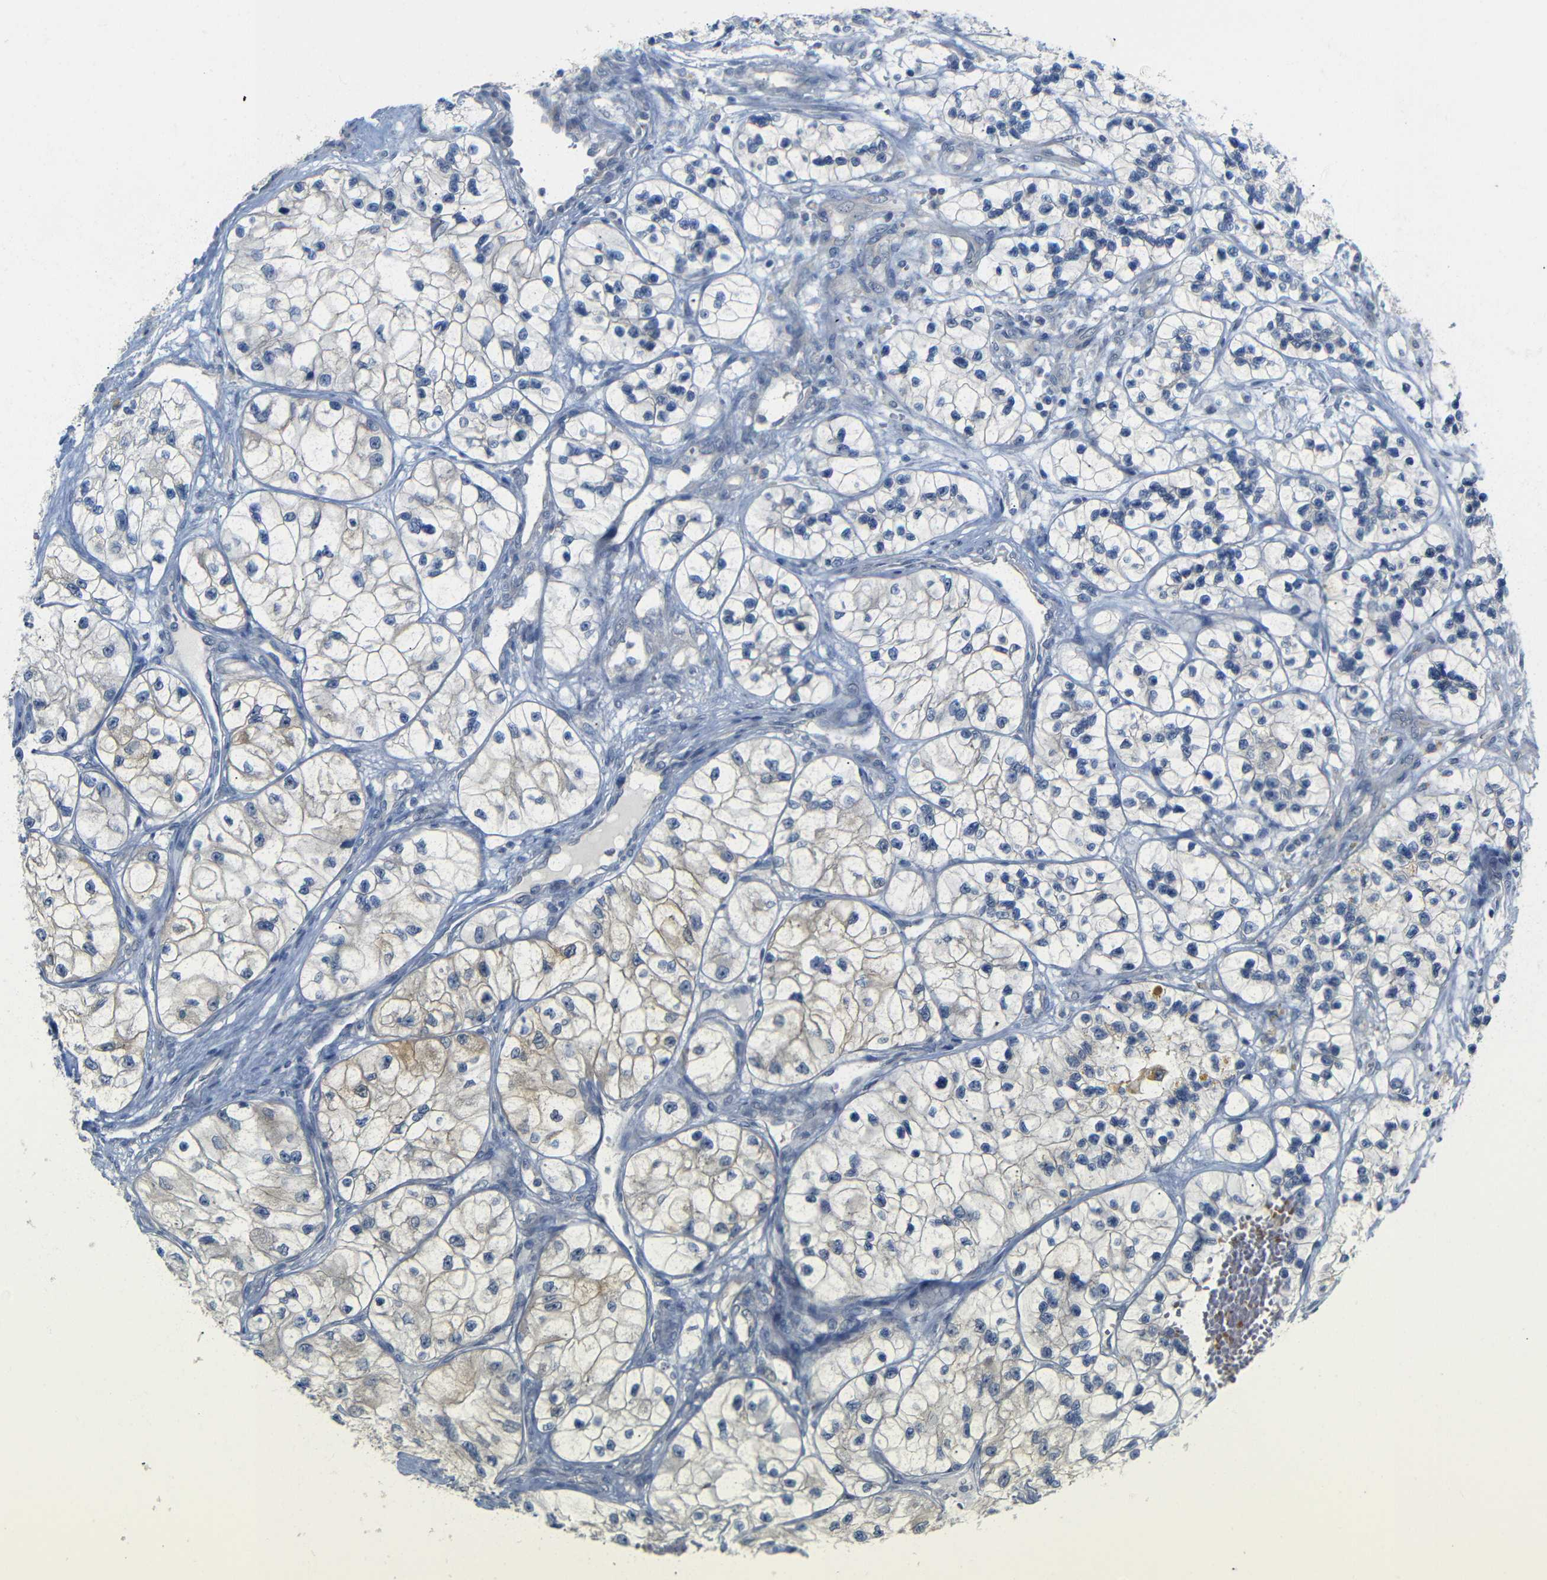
{"staining": {"intensity": "negative", "quantity": "none", "location": "none"}, "tissue": "renal cancer", "cell_type": "Tumor cells", "image_type": "cancer", "snomed": [{"axis": "morphology", "description": "Adenocarcinoma, NOS"}, {"axis": "topography", "description": "Kidney"}], "caption": "This image is of renal adenocarcinoma stained with immunohistochemistry to label a protein in brown with the nuclei are counter-stained blue. There is no expression in tumor cells.", "gene": "TBC1D32", "patient": {"sex": "female", "age": 57}}